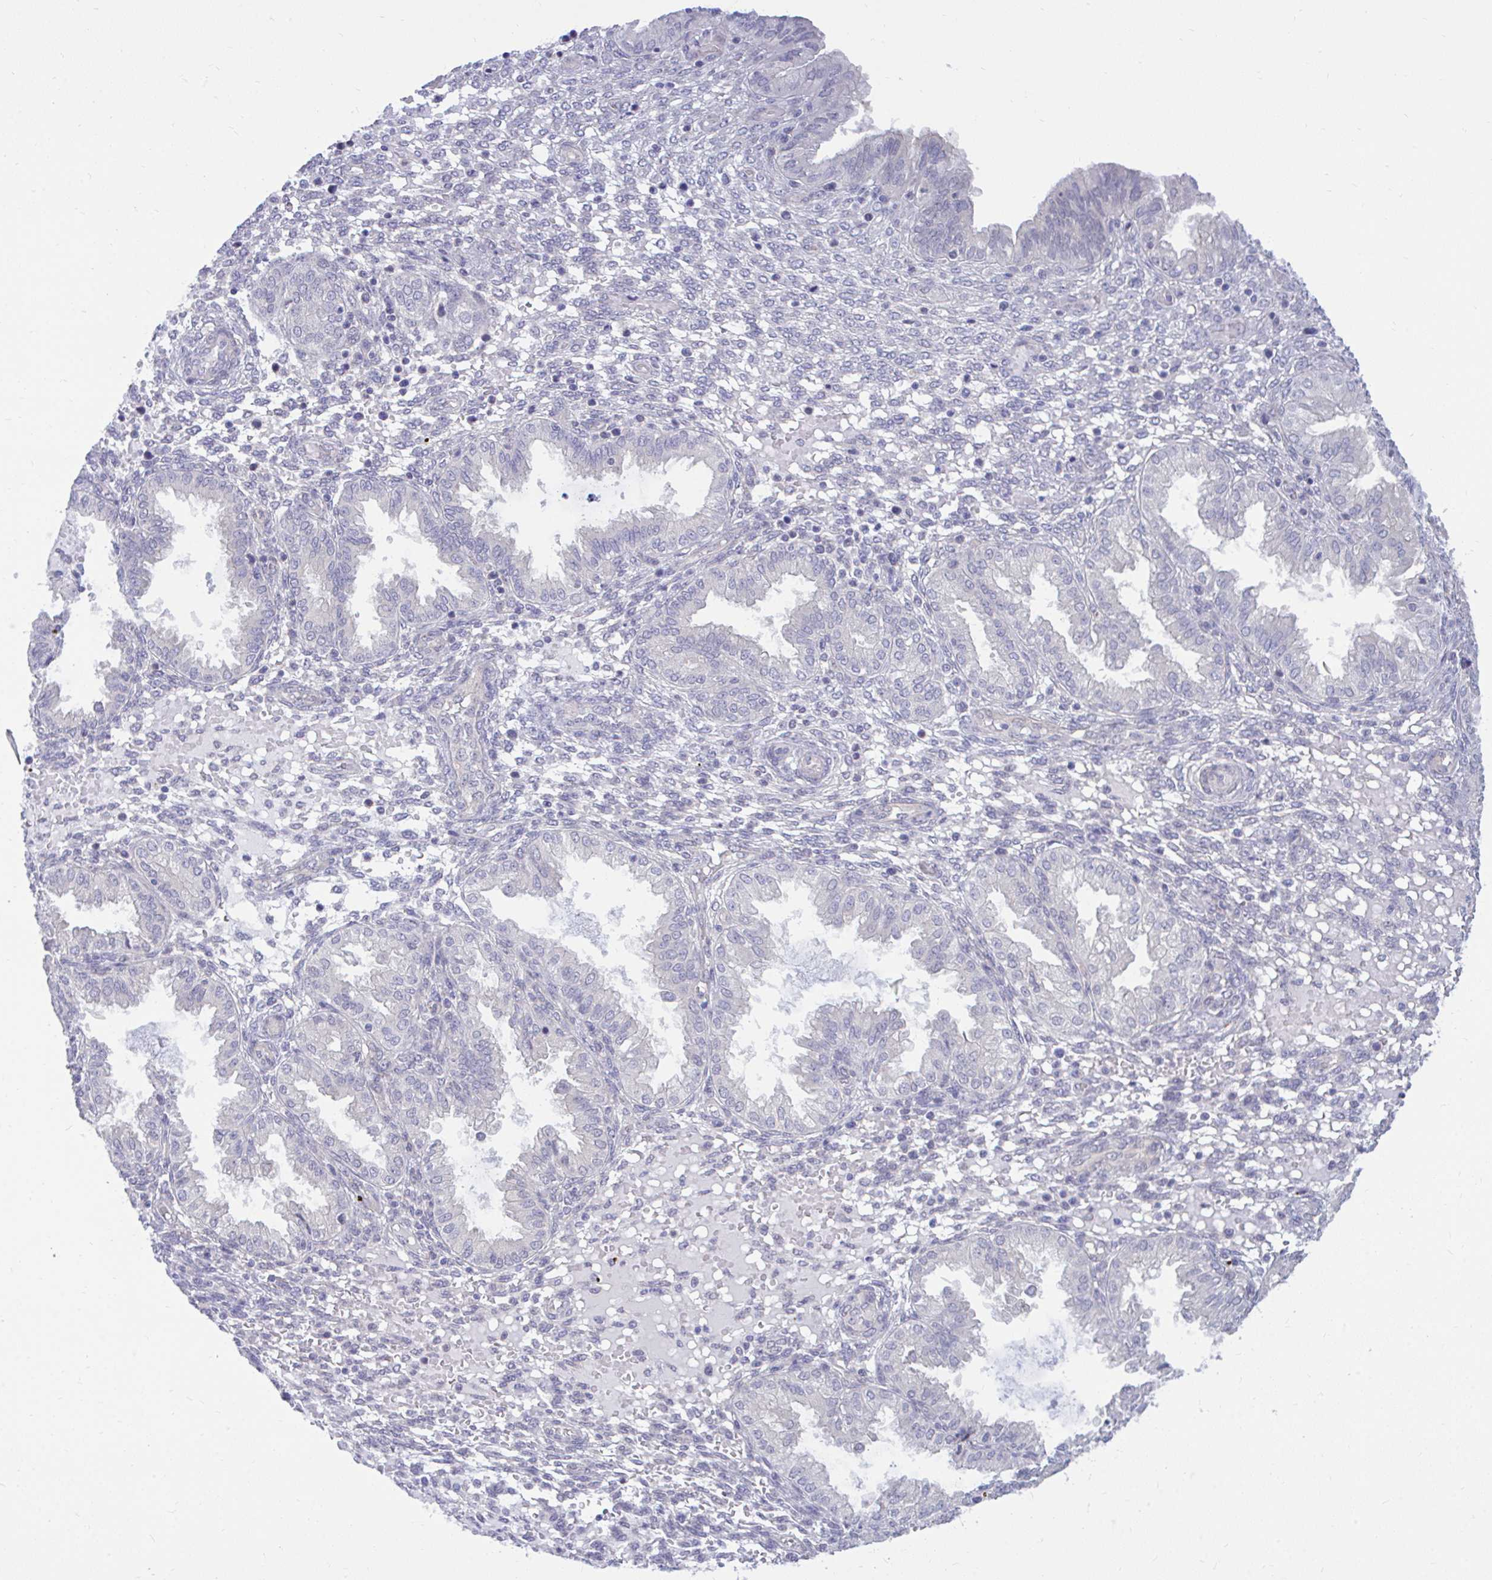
{"staining": {"intensity": "negative", "quantity": "none", "location": "none"}, "tissue": "endometrium", "cell_type": "Cells in endometrial stroma", "image_type": "normal", "snomed": [{"axis": "morphology", "description": "Normal tissue, NOS"}, {"axis": "topography", "description": "Endometrium"}], "caption": "DAB immunohistochemical staining of unremarkable endometrium demonstrates no significant expression in cells in endometrial stroma.", "gene": "CSE1L", "patient": {"sex": "female", "age": 33}}